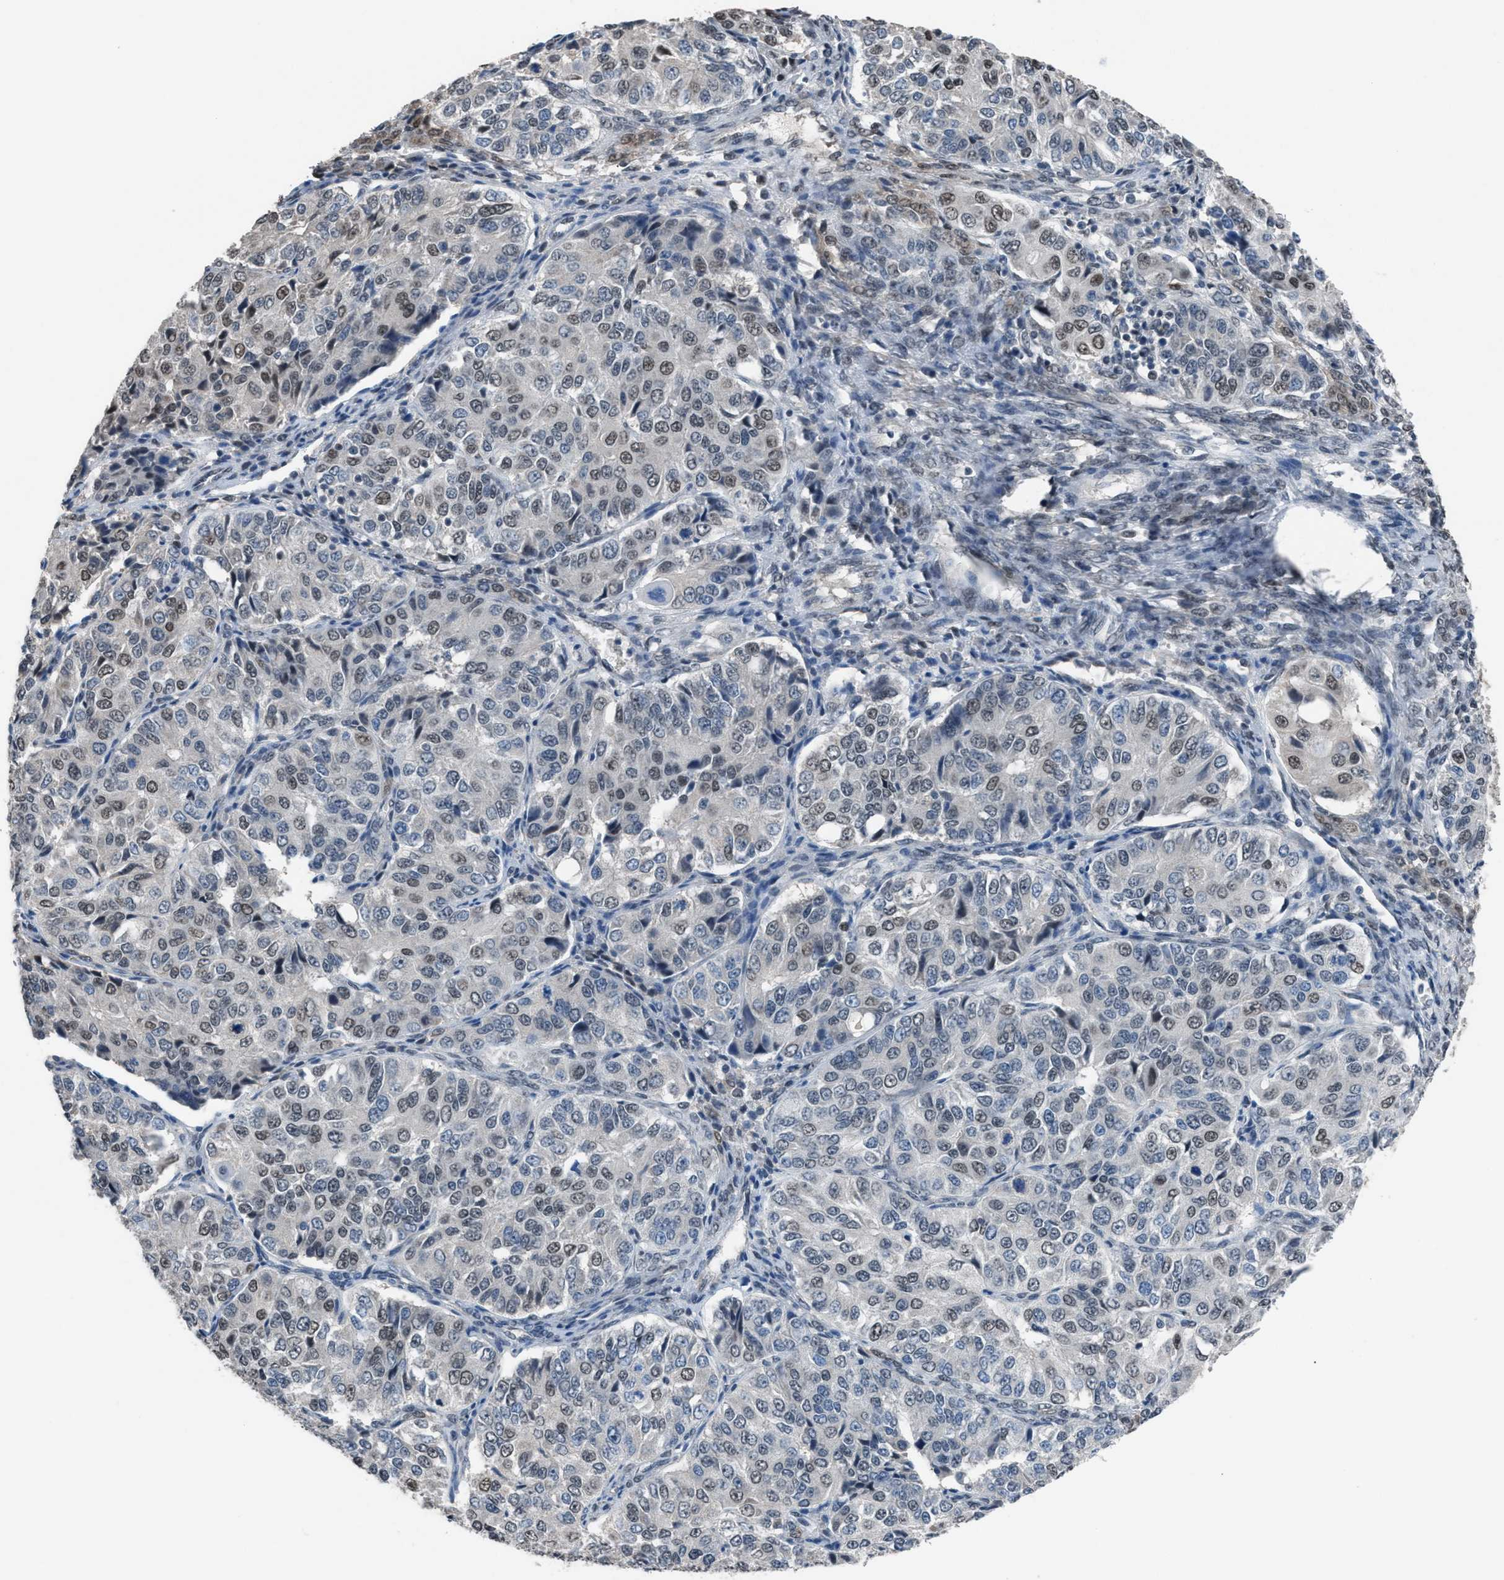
{"staining": {"intensity": "weak", "quantity": "25%-75%", "location": "nuclear"}, "tissue": "ovarian cancer", "cell_type": "Tumor cells", "image_type": "cancer", "snomed": [{"axis": "morphology", "description": "Carcinoma, endometroid"}, {"axis": "topography", "description": "Ovary"}], "caption": "This is a histology image of immunohistochemistry (IHC) staining of ovarian endometroid carcinoma, which shows weak positivity in the nuclear of tumor cells.", "gene": "ZNF276", "patient": {"sex": "female", "age": 51}}